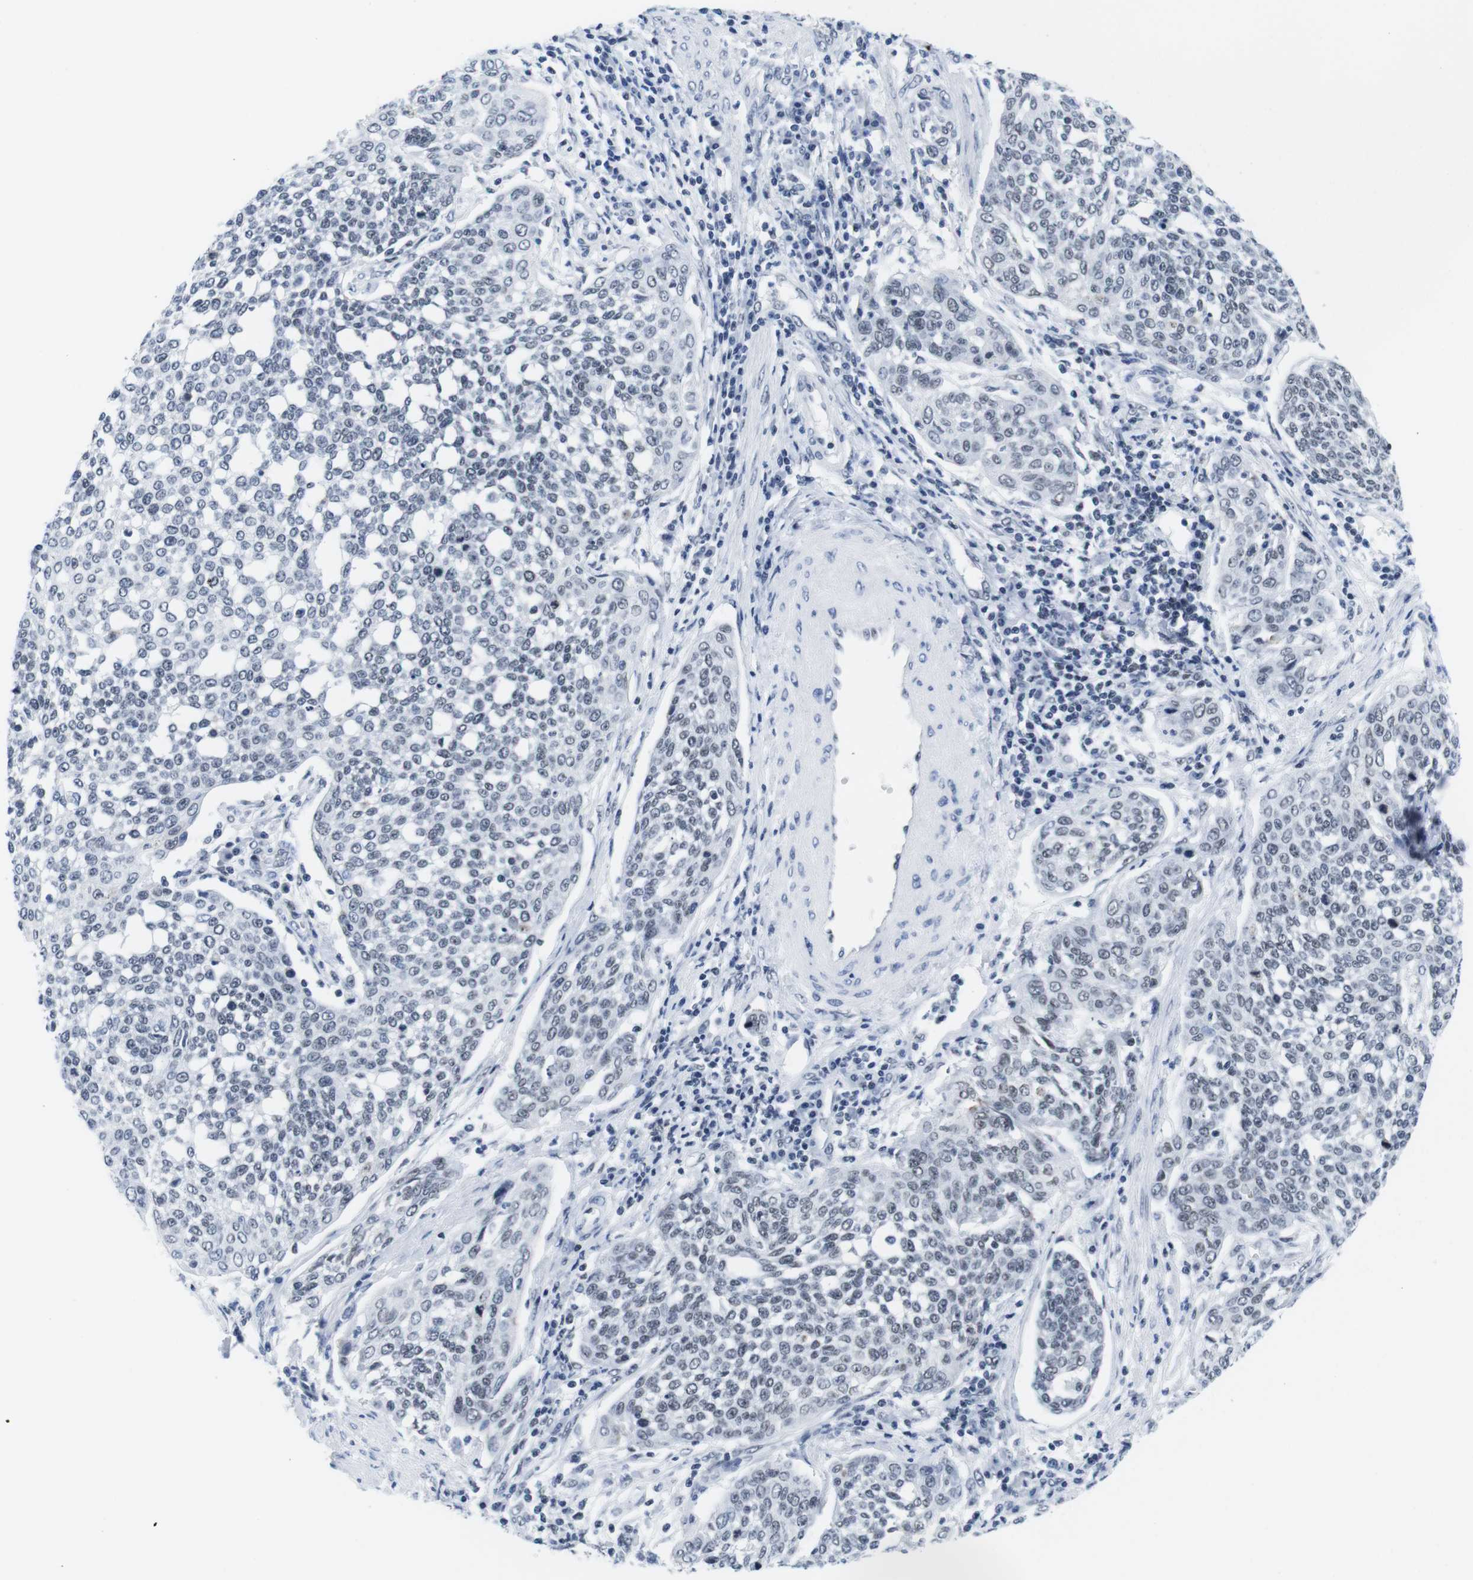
{"staining": {"intensity": "moderate", "quantity": "25%-75%", "location": "nuclear"}, "tissue": "cervical cancer", "cell_type": "Tumor cells", "image_type": "cancer", "snomed": [{"axis": "morphology", "description": "Squamous cell carcinoma, NOS"}, {"axis": "topography", "description": "Cervix"}], "caption": "Protein staining reveals moderate nuclear expression in about 25%-75% of tumor cells in cervical cancer. Immunohistochemistry stains the protein in brown and the nuclei are stained blue.", "gene": "IFI16", "patient": {"sex": "female", "age": 34}}